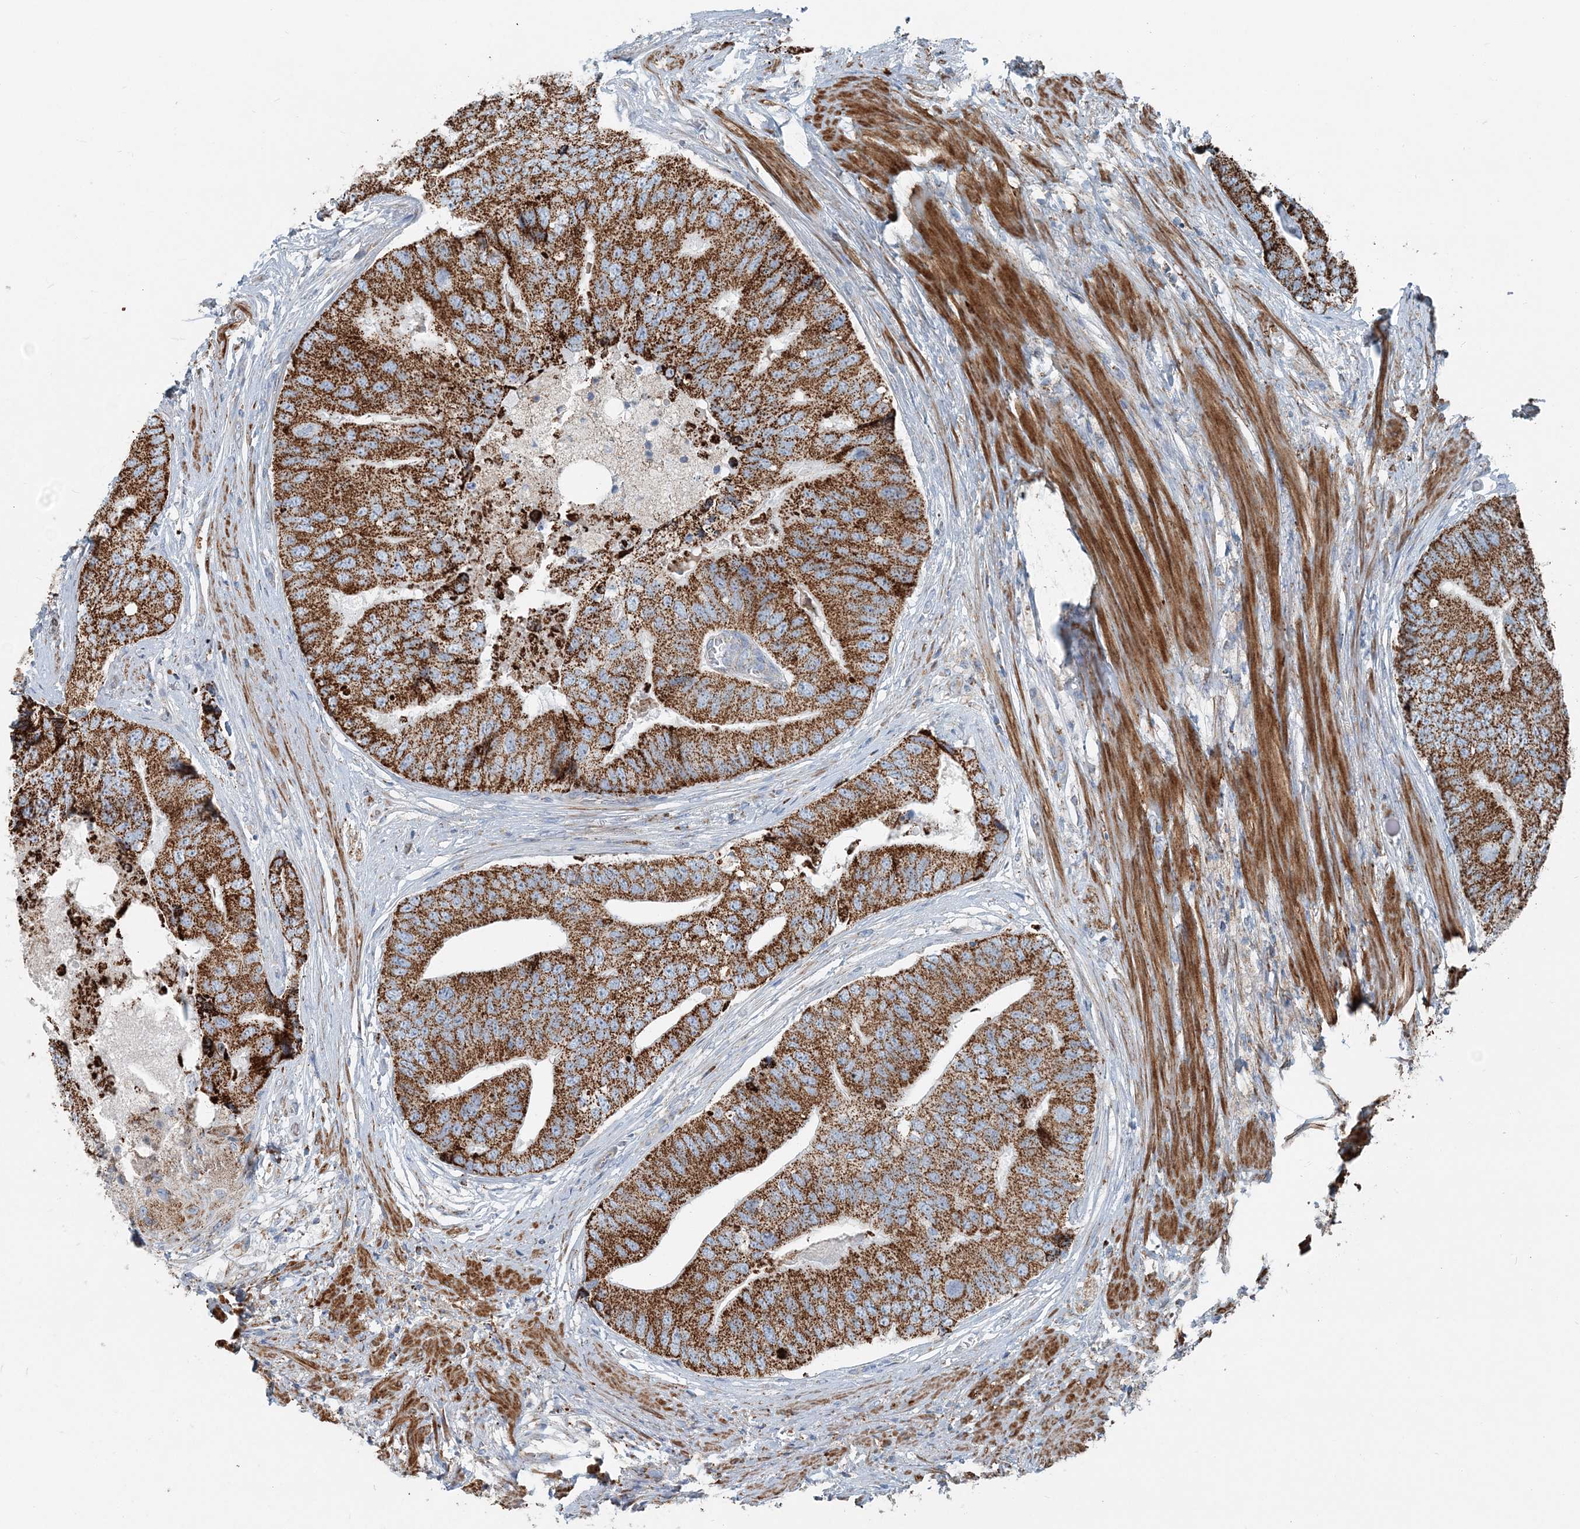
{"staining": {"intensity": "strong", "quantity": ">75%", "location": "cytoplasmic/membranous"}, "tissue": "prostate cancer", "cell_type": "Tumor cells", "image_type": "cancer", "snomed": [{"axis": "morphology", "description": "Adenocarcinoma, High grade"}, {"axis": "topography", "description": "Prostate"}], "caption": "High-magnification brightfield microscopy of prostate cancer stained with DAB (brown) and counterstained with hematoxylin (blue). tumor cells exhibit strong cytoplasmic/membranous staining is appreciated in approximately>75% of cells.", "gene": "INTU", "patient": {"sex": "male", "age": 70}}